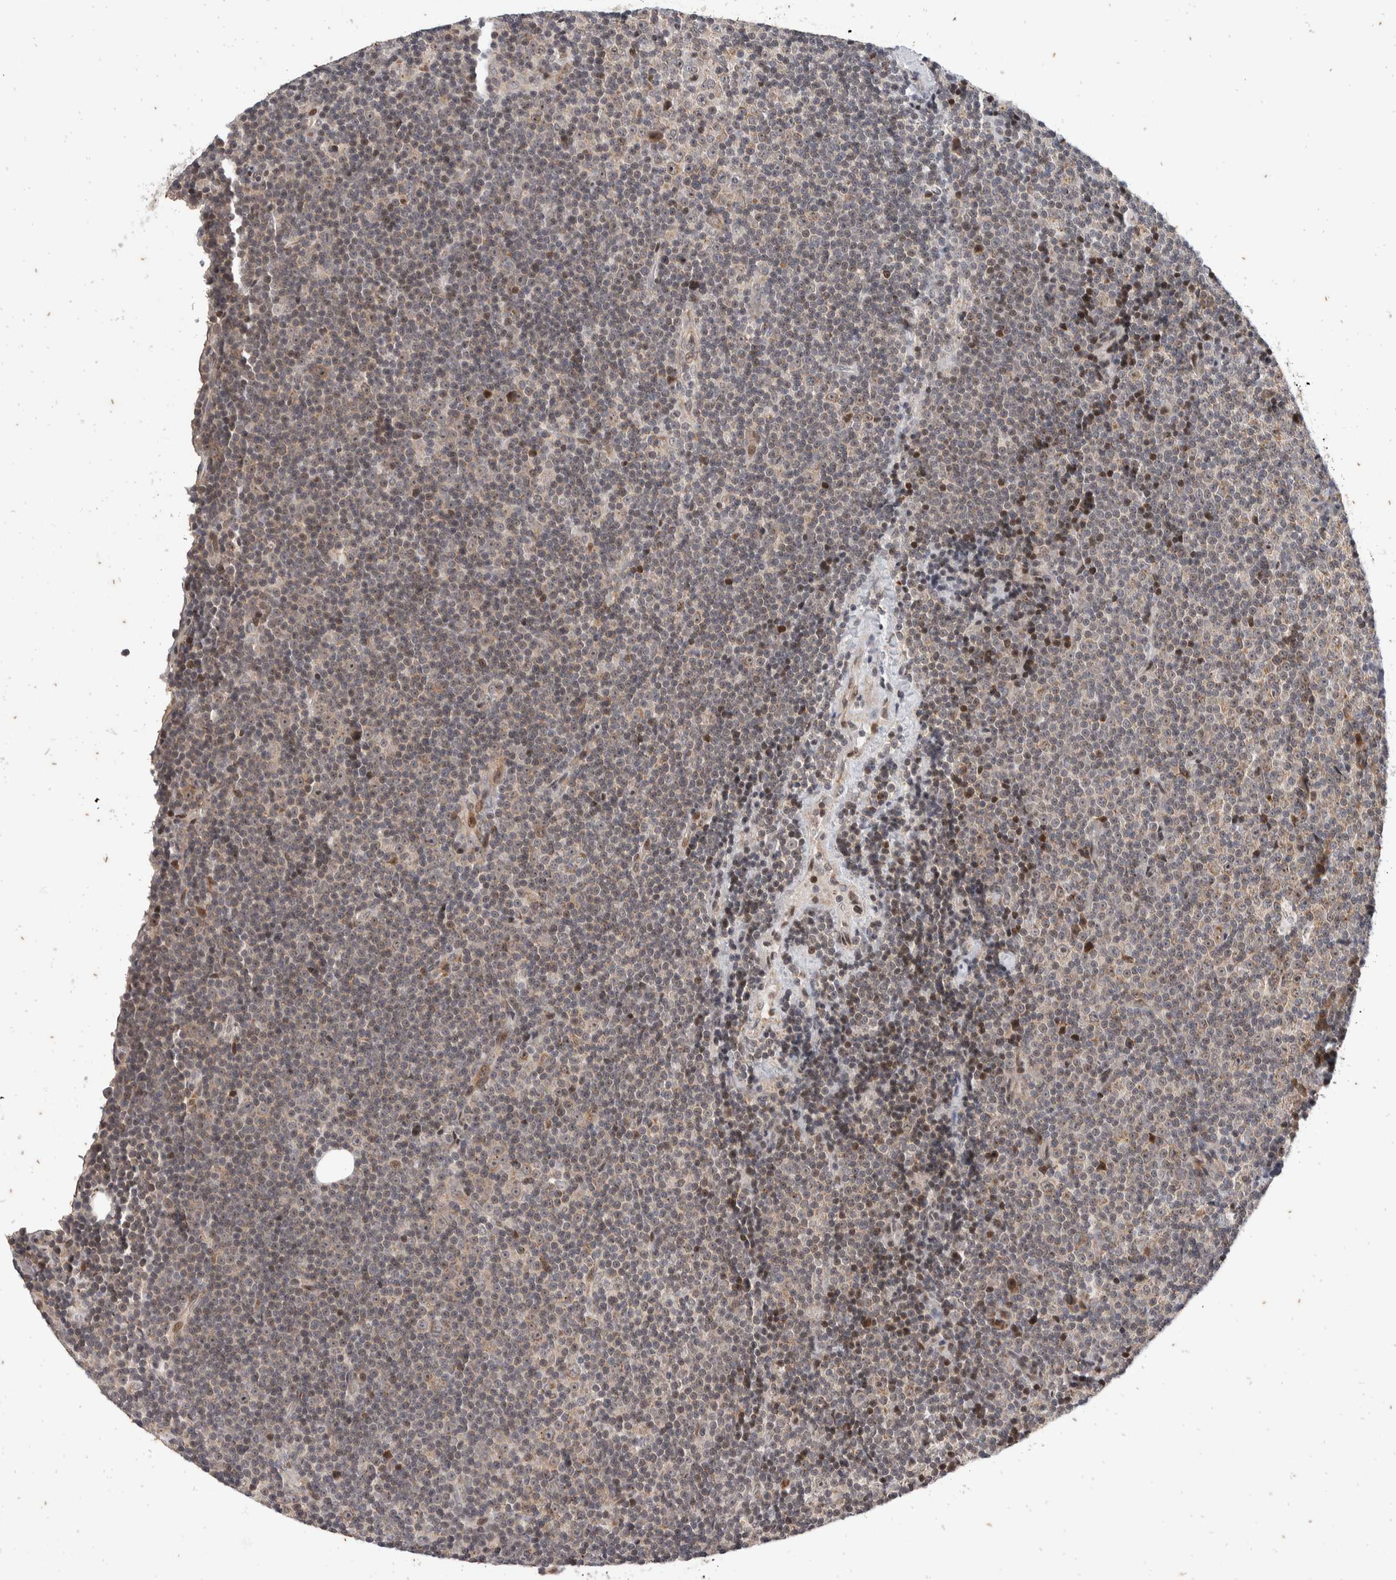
{"staining": {"intensity": "weak", "quantity": "<25%", "location": "nuclear"}, "tissue": "lymphoma", "cell_type": "Tumor cells", "image_type": "cancer", "snomed": [{"axis": "morphology", "description": "Malignant lymphoma, non-Hodgkin's type, Low grade"}, {"axis": "topography", "description": "Lymph node"}], "caption": "An immunohistochemistry micrograph of low-grade malignant lymphoma, non-Hodgkin's type is shown. There is no staining in tumor cells of low-grade malignant lymphoma, non-Hodgkin's type.", "gene": "ATXN7L1", "patient": {"sex": "female", "age": 67}}